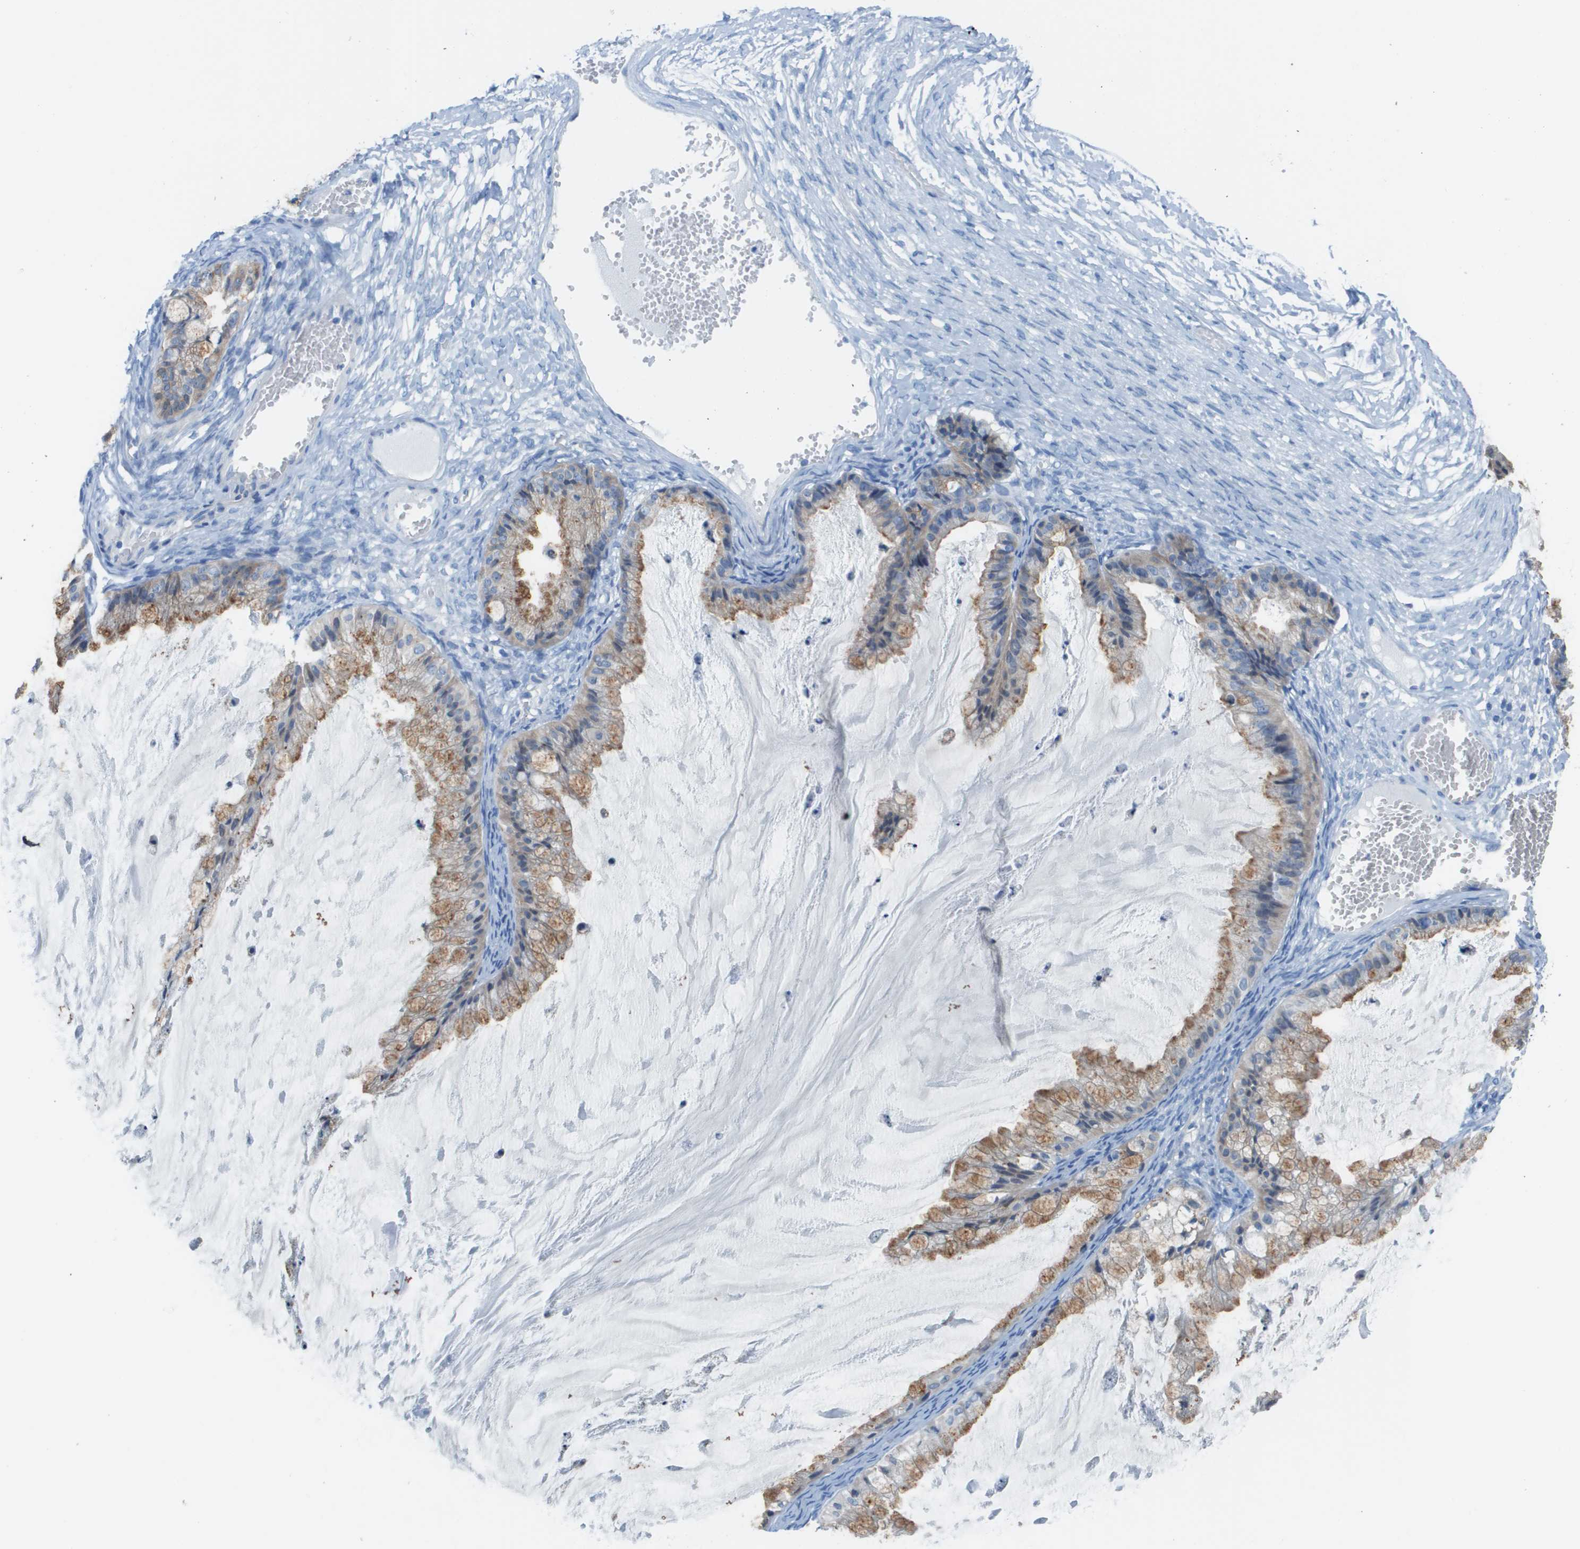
{"staining": {"intensity": "moderate", "quantity": ">75%", "location": "cytoplasmic/membranous"}, "tissue": "ovarian cancer", "cell_type": "Tumor cells", "image_type": "cancer", "snomed": [{"axis": "morphology", "description": "Cystadenocarcinoma, mucinous, NOS"}, {"axis": "topography", "description": "Ovary"}], "caption": "Immunohistochemical staining of human ovarian cancer displays medium levels of moderate cytoplasmic/membranous positivity in approximately >75% of tumor cells.", "gene": "CD46", "patient": {"sex": "female", "age": 57}}